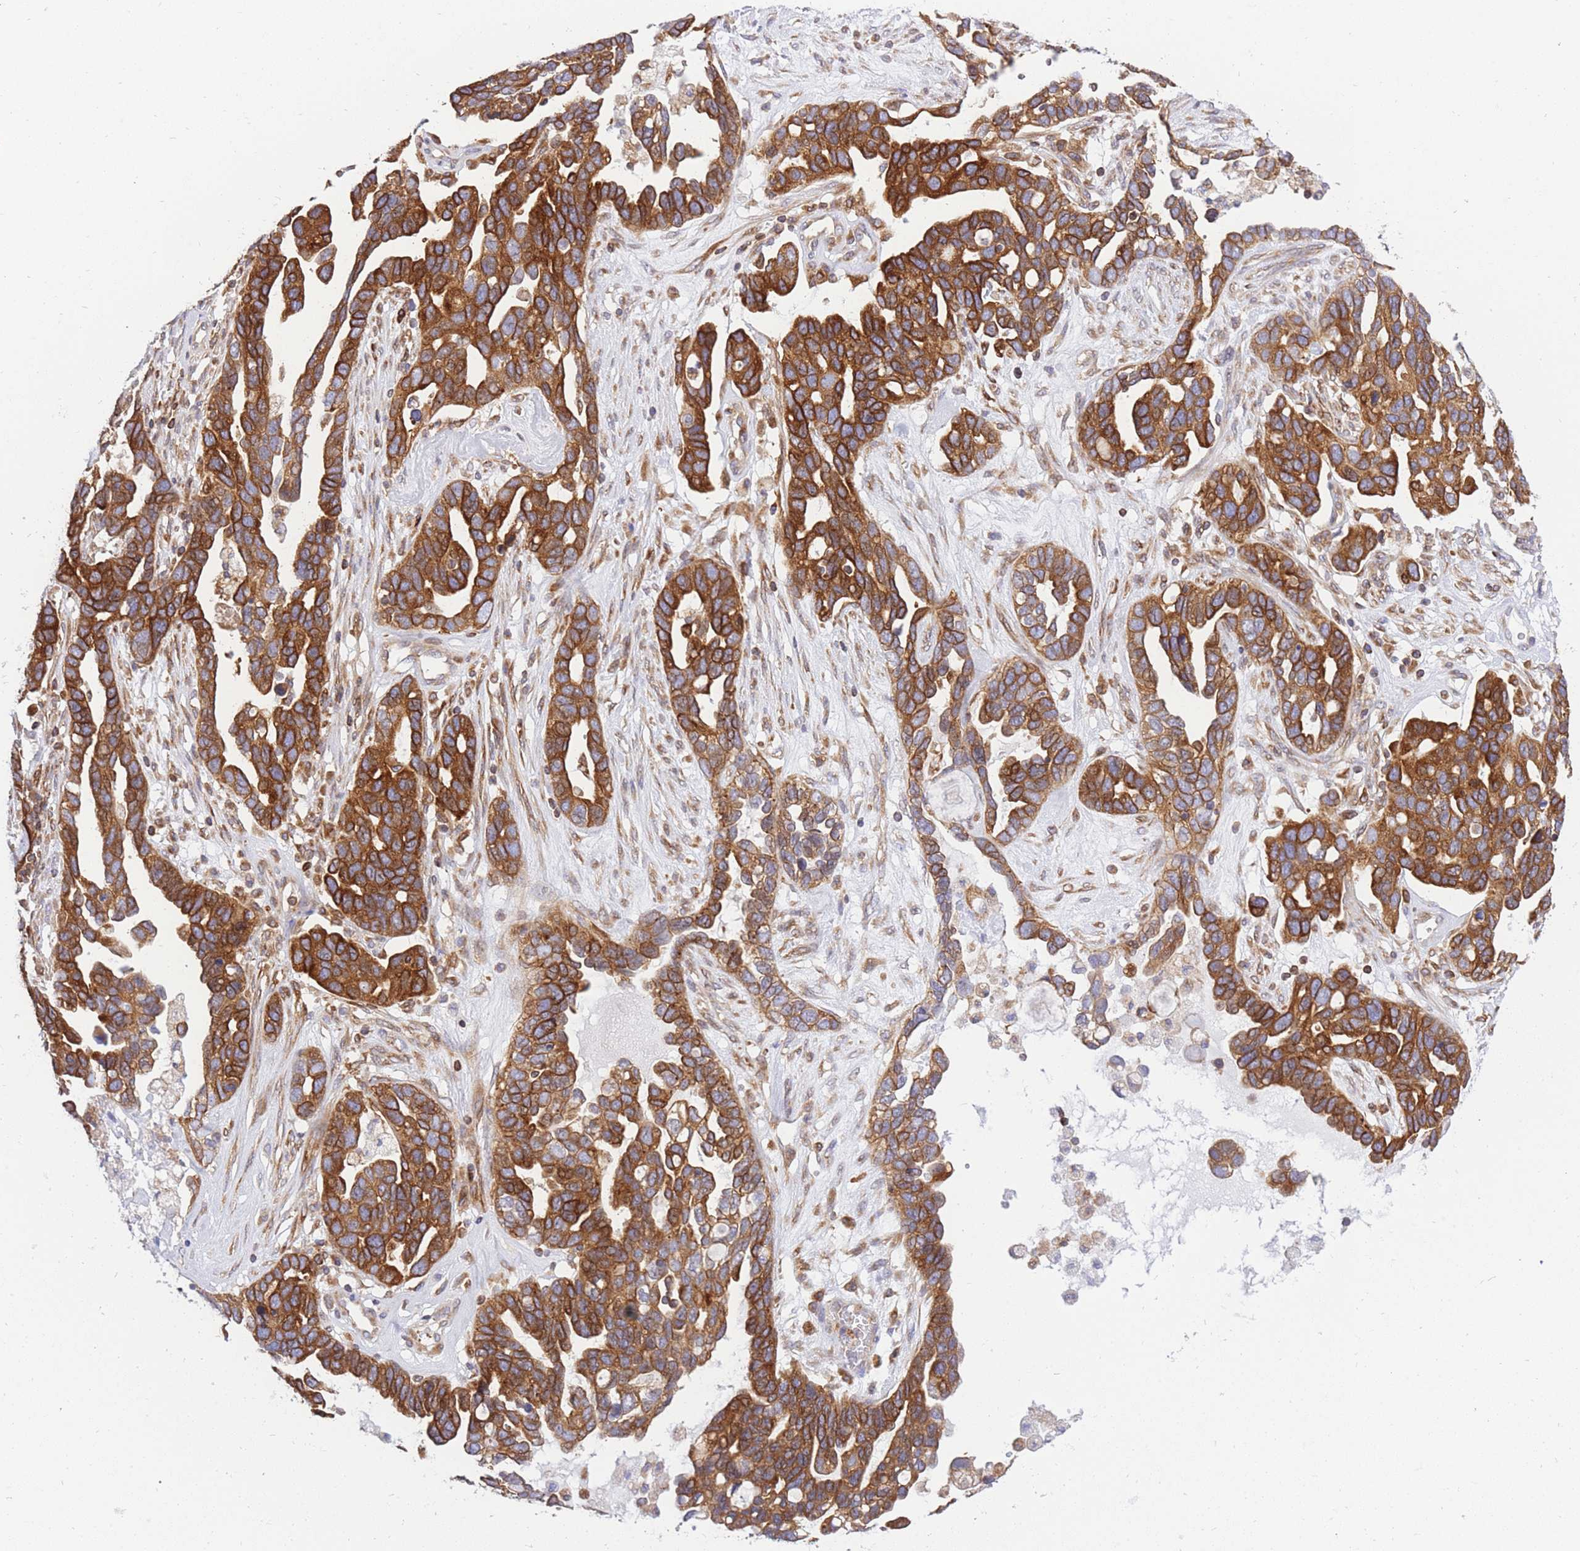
{"staining": {"intensity": "strong", "quantity": ">75%", "location": "cytoplasmic/membranous"}, "tissue": "ovarian cancer", "cell_type": "Tumor cells", "image_type": "cancer", "snomed": [{"axis": "morphology", "description": "Cystadenocarcinoma, serous, NOS"}, {"axis": "topography", "description": "Ovary"}], "caption": "Tumor cells show strong cytoplasmic/membranous staining in about >75% of cells in serous cystadenocarcinoma (ovarian).", "gene": "REM1", "patient": {"sex": "female", "age": 54}}